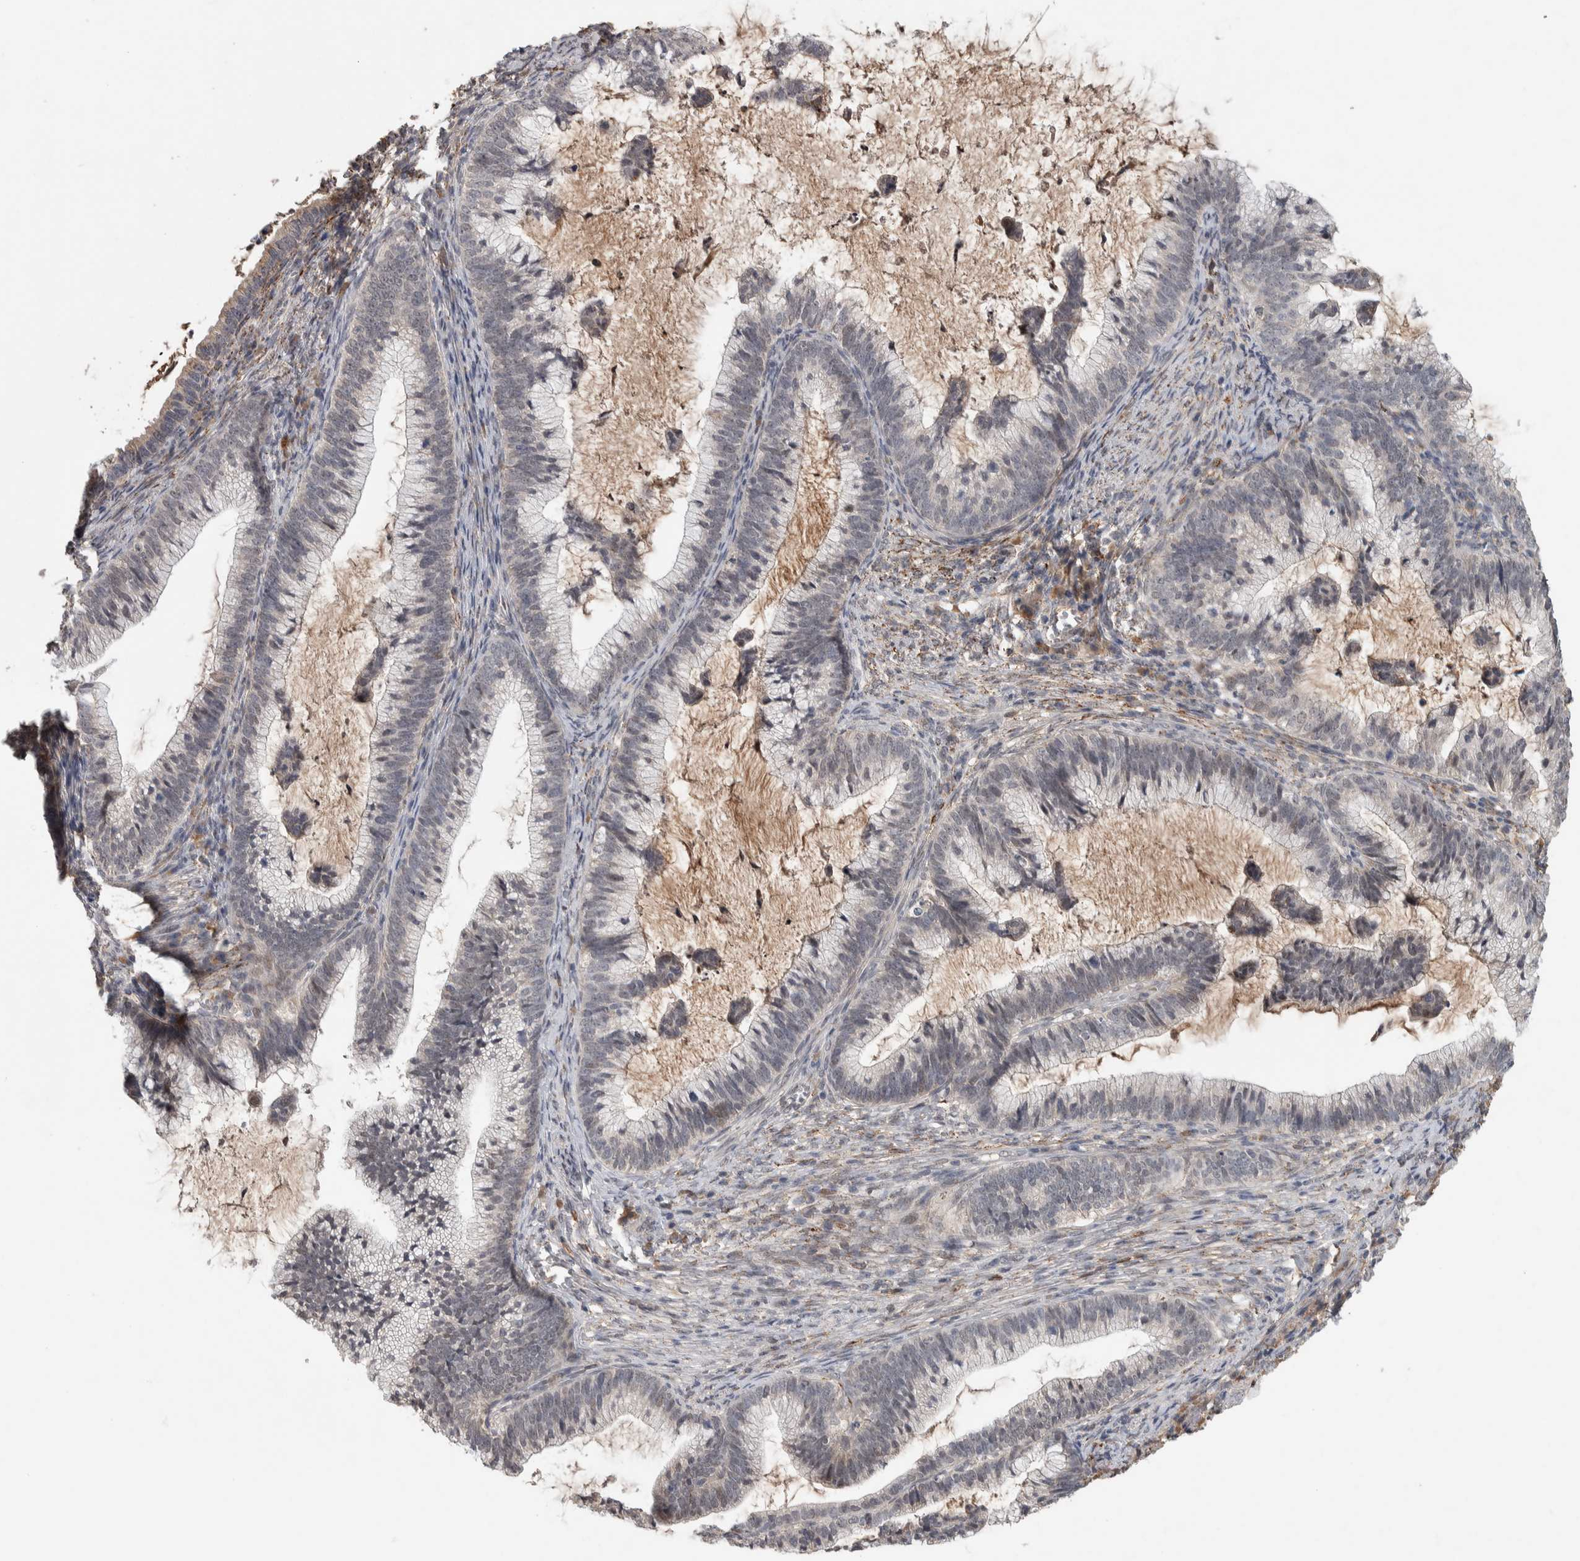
{"staining": {"intensity": "negative", "quantity": "none", "location": "none"}, "tissue": "cervical cancer", "cell_type": "Tumor cells", "image_type": "cancer", "snomed": [{"axis": "morphology", "description": "Adenocarcinoma, NOS"}, {"axis": "topography", "description": "Cervix"}], "caption": "An IHC histopathology image of cervical adenocarcinoma is shown. There is no staining in tumor cells of cervical adenocarcinoma.", "gene": "CHRM3", "patient": {"sex": "female", "age": 36}}